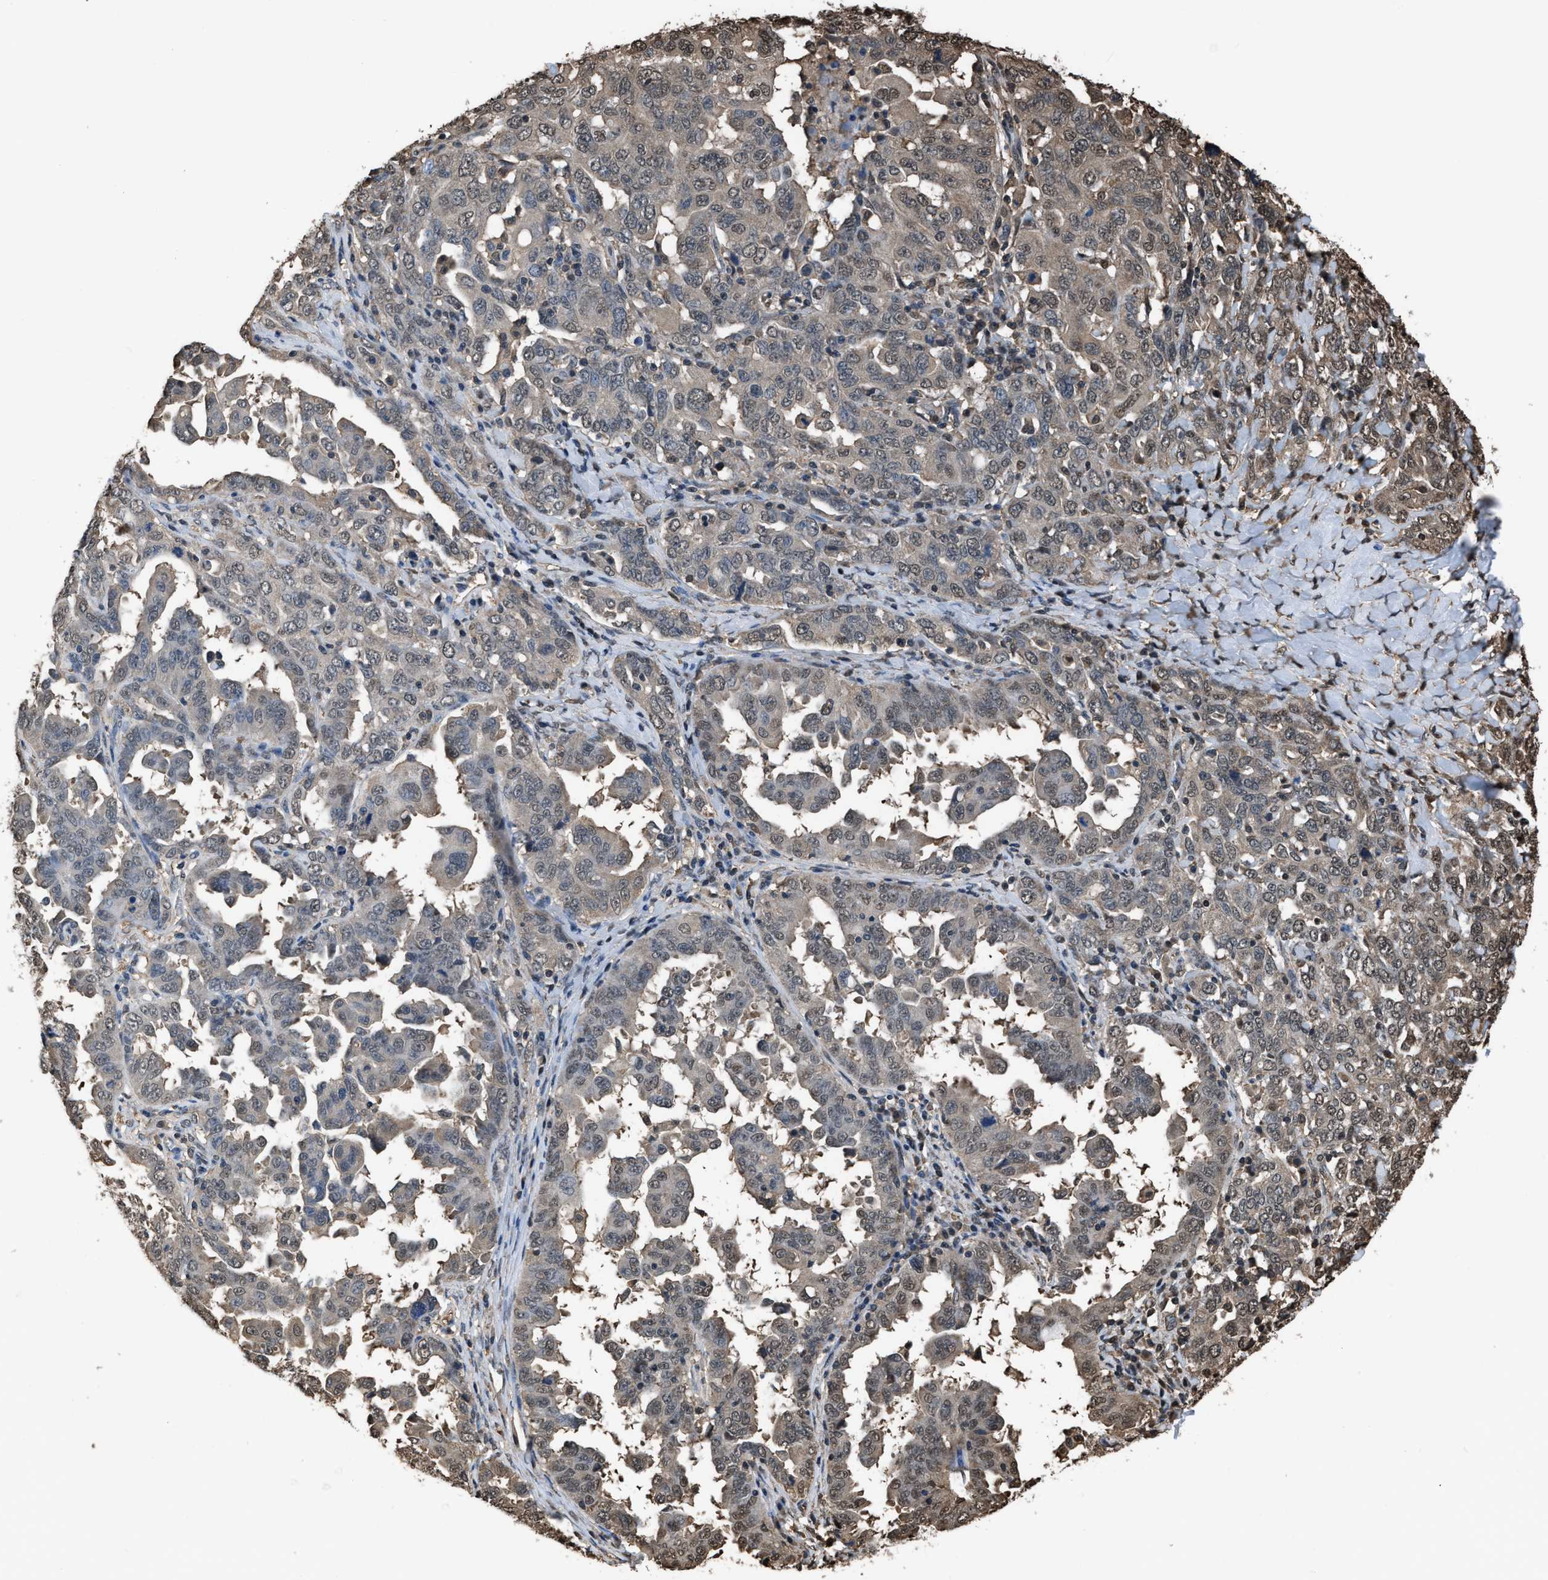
{"staining": {"intensity": "weak", "quantity": ">75%", "location": "cytoplasmic/membranous,nuclear"}, "tissue": "ovarian cancer", "cell_type": "Tumor cells", "image_type": "cancer", "snomed": [{"axis": "morphology", "description": "Carcinoma, endometroid"}, {"axis": "topography", "description": "Ovary"}], "caption": "This photomicrograph demonstrates endometroid carcinoma (ovarian) stained with immunohistochemistry to label a protein in brown. The cytoplasmic/membranous and nuclear of tumor cells show weak positivity for the protein. Nuclei are counter-stained blue.", "gene": "FNTA", "patient": {"sex": "female", "age": 62}}